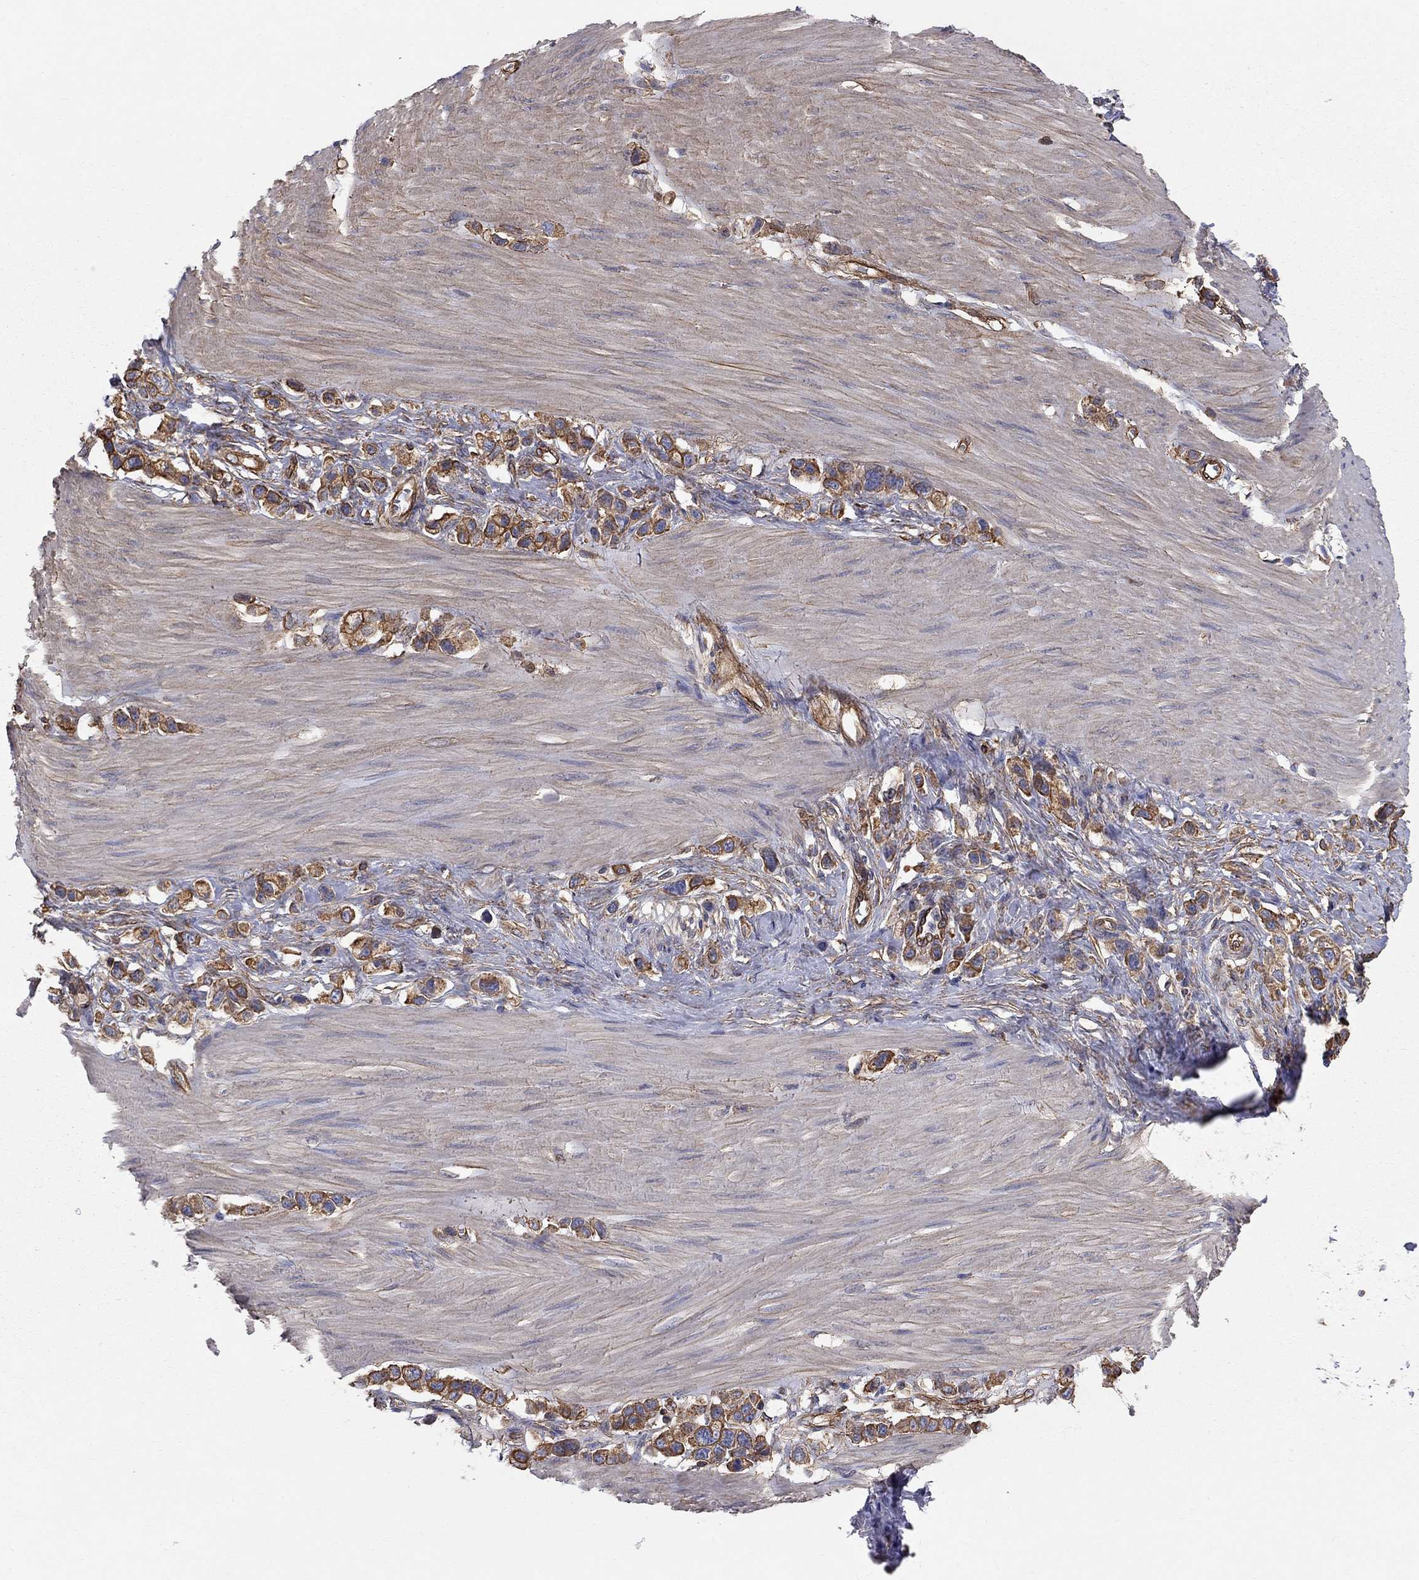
{"staining": {"intensity": "moderate", "quantity": "25%-75%", "location": "cytoplasmic/membranous"}, "tissue": "stomach cancer", "cell_type": "Tumor cells", "image_type": "cancer", "snomed": [{"axis": "morphology", "description": "Normal tissue, NOS"}, {"axis": "morphology", "description": "Adenocarcinoma, NOS"}, {"axis": "morphology", "description": "Adenocarcinoma, High grade"}, {"axis": "topography", "description": "Stomach, upper"}, {"axis": "topography", "description": "Stomach"}], "caption": "Immunohistochemistry (IHC) (DAB) staining of human adenocarcinoma (high-grade) (stomach) displays moderate cytoplasmic/membranous protein positivity in approximately 25%-75% of tumor cells. The protein of interest is shown in brown color, while the nuclei are stained blue.", "gene": "BICDL2", "patient": {"sex": "female", "age": 65}}